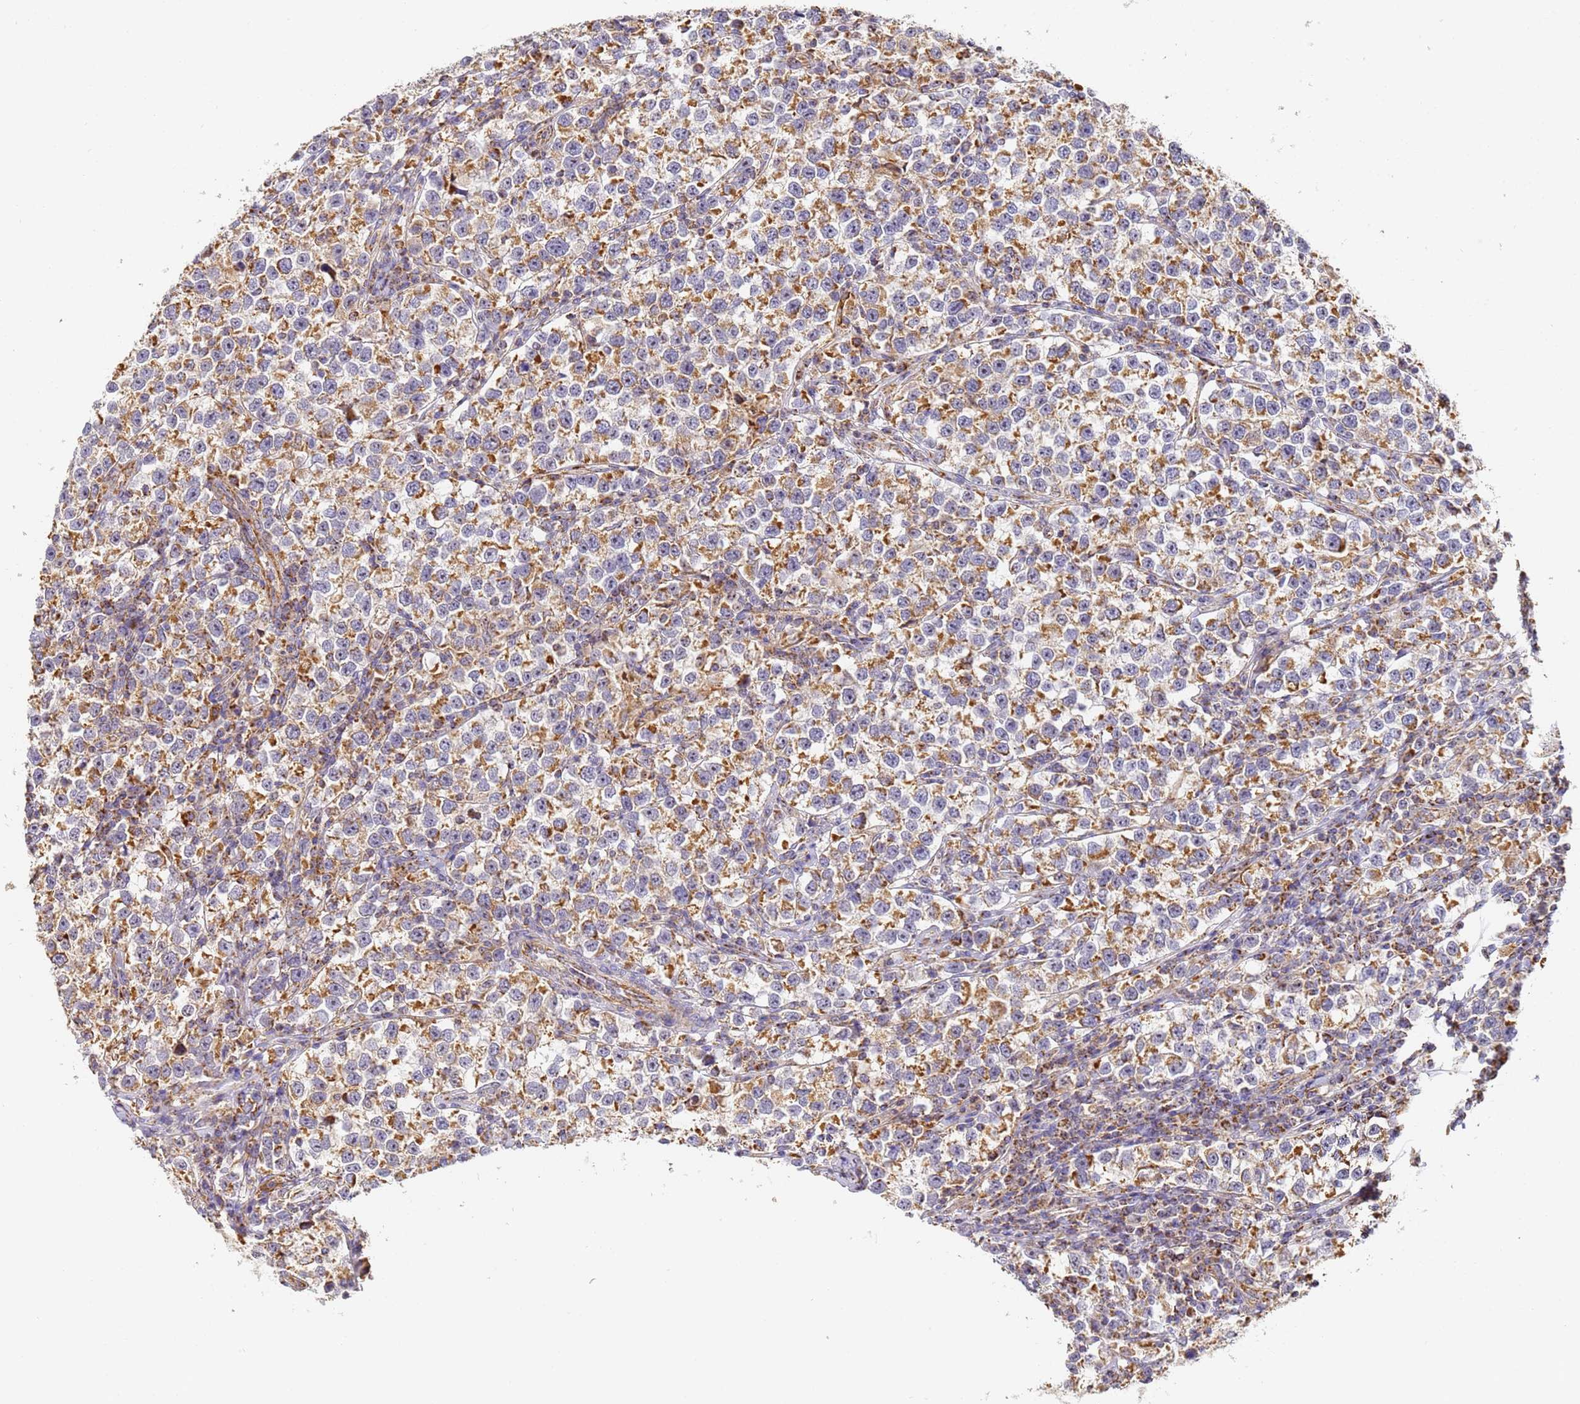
{"staining": {"intensity": "moderate", "quantity": ">75%", "location": "cytoplasmic/membranous"}, "tissue": "testis cancer", "cell_type": "Tumor cells", "image_type": "cancer", "snomed": [{"axis": "morphology", "description": "Normal tissue, NOS"}, {"axis": "morphology", "description": "Seminoma, NOS"}, {"axis": "topography", "description": "Testis"}], "caption": "Human seminoma (testis) stained with a protein marker demonstrates moderate staining in tumor cells.", "gene": "FRG2C", "patient": {"sex": "male", "age": 43}}